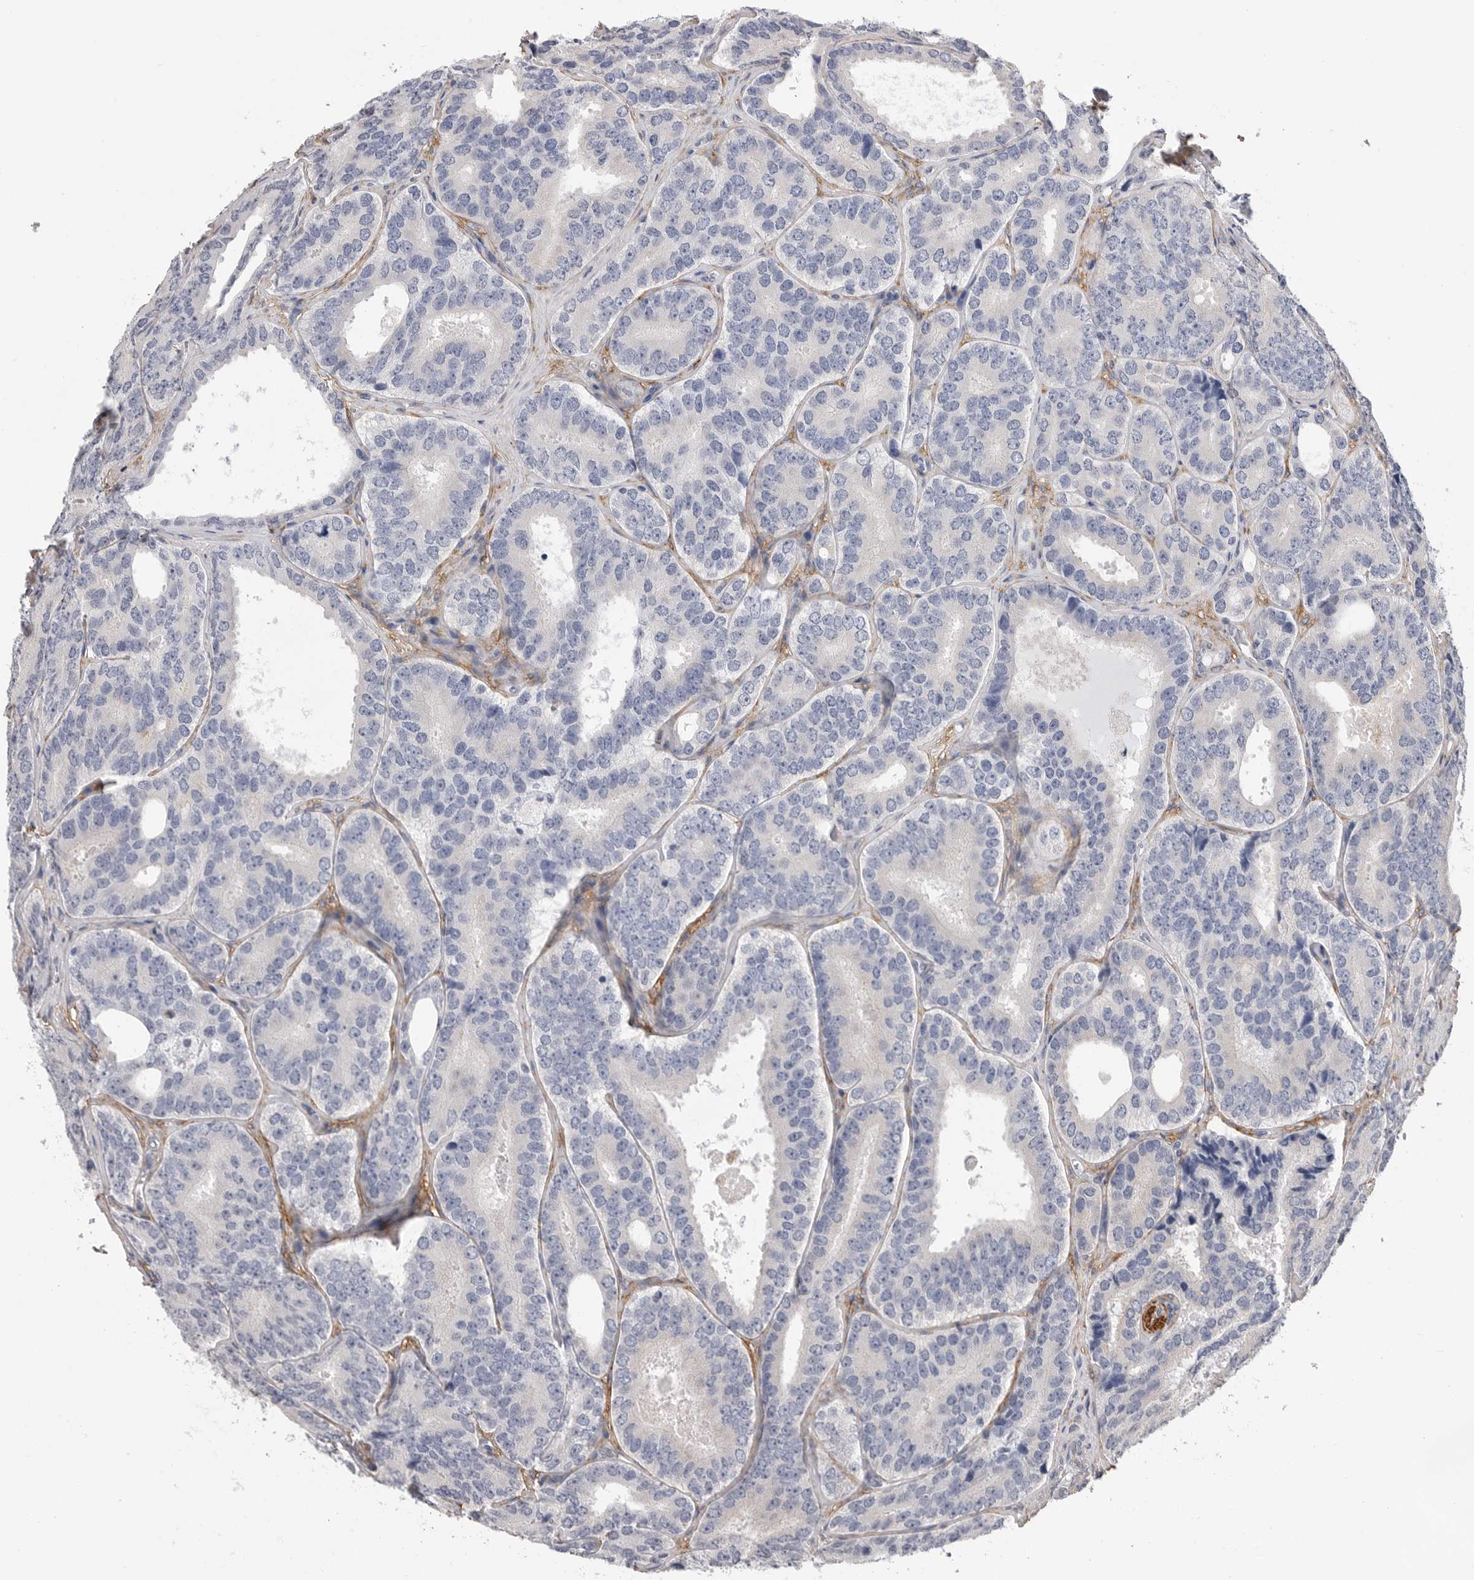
{"staining": {"intensity": "negative", "quantity": "none", "location": "none"}, "tissue": "prostate cancer", "cell_type": "Tumor cells", "image_type": "cancer", "snomed": [{"axis": "morphology", "description": "Adenocarcinoma, High grade"}, {"axis": "topography", "description": "Prostate"}], "caption": "This is an immunohistochemistry photomicrograph of human prostate cancer (high-grade adenocarcinoma). There is no staining in tumor cells.", "gene": "AKAP12", "patient": {"sex": "male", "age": 56}}